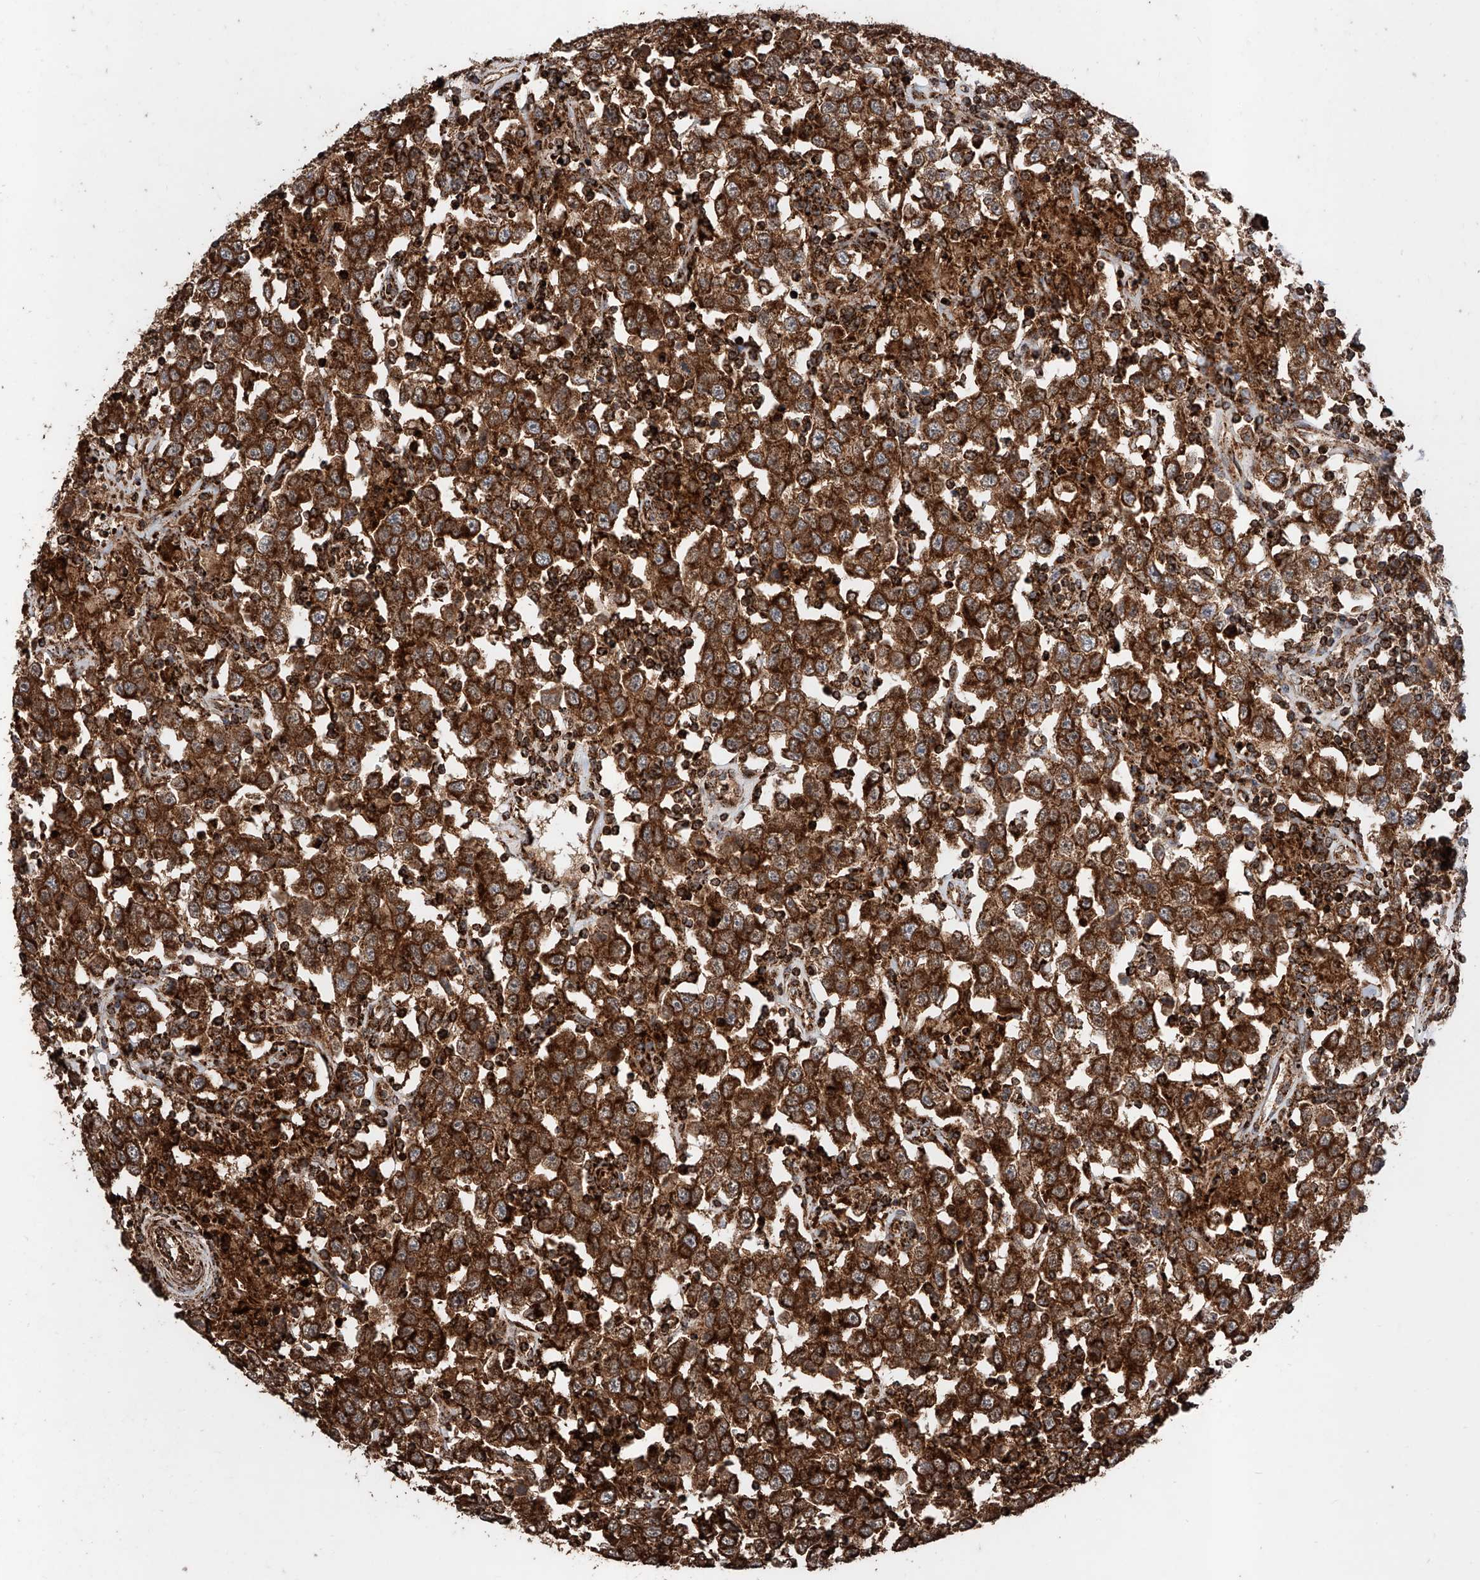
{"staining": {"intensity": "strong", "quantity": ">75%", "location": "cytoplasmic/membranous"}, "tissue": "testis cancer", "cell_type": "Tumor cells", "image_type": "cancer", "snomed": [{"axis": "morphology", "description": "Seminoma, NOS"}, {"axis": "topography", "description": "Testis"}], "caption": "Testis cancer stained for a protein shows strong cytoplasmic/membranous positivity in tumor cells.", "gene": "PISD", "patient": {"sex": "male", "age": 41}}